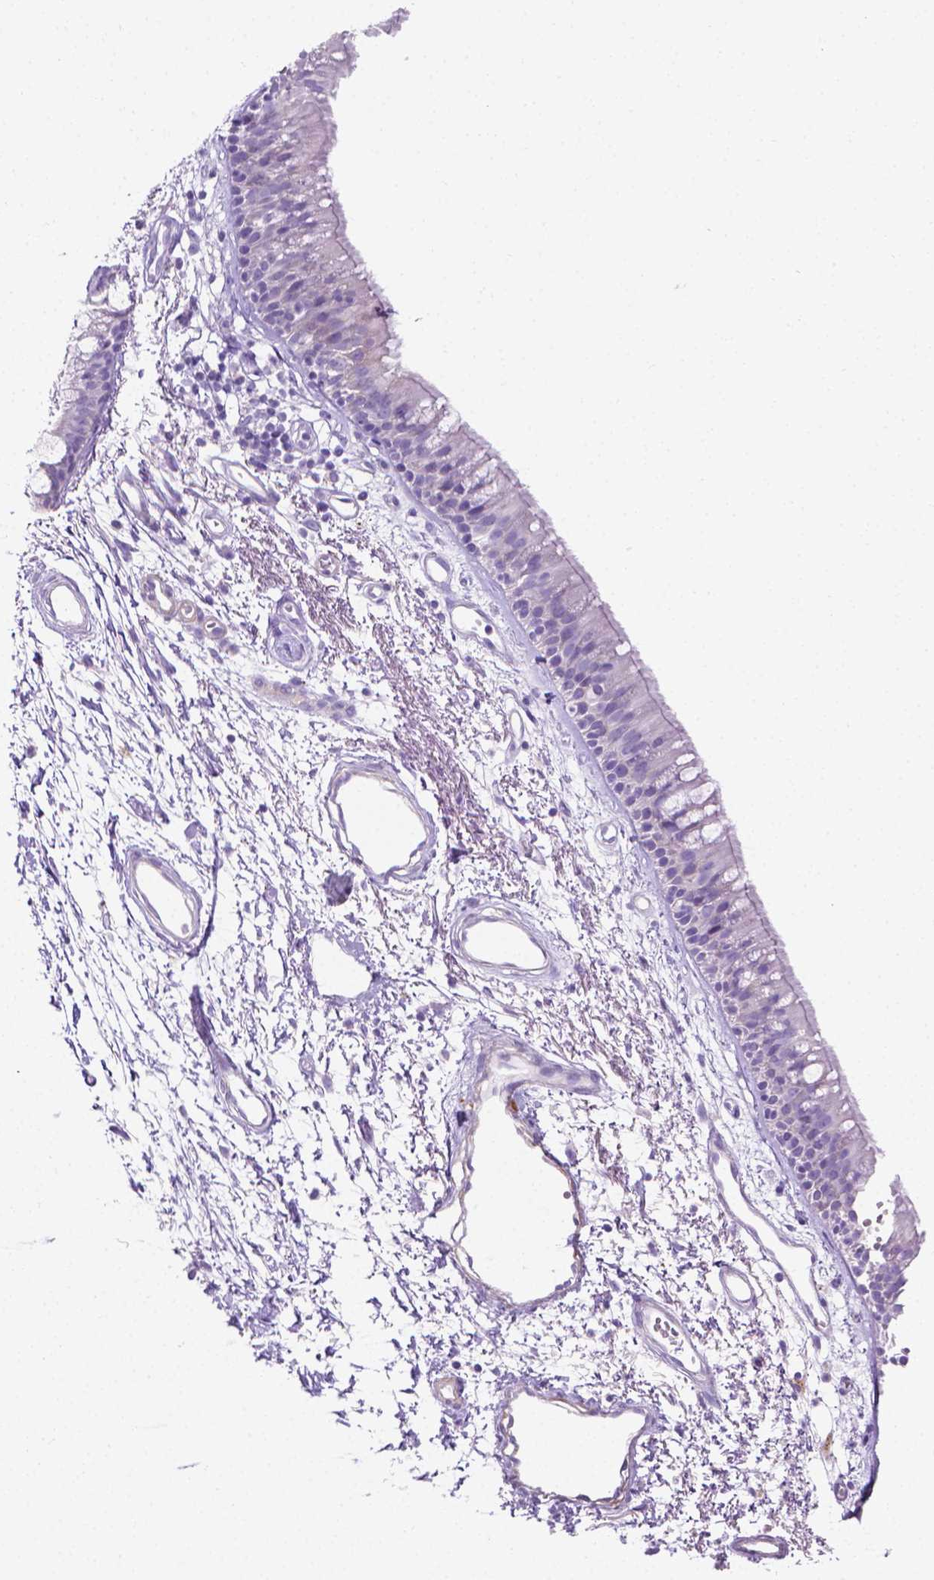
{"staining": {"intensity": "negative", "quantity": "none", "location": "none"}, "tissue": "bronchus", "cell_type": "Respiratory epithelial cells", "image_type": "normal", "snomed": [{"axis": "morphology", "description": "Normal tissue, NOS"}, {"axis": "morphology", "description": "Squamous cell carcinoma, NOS"}, {"axis": "topography", "description": "Cartilage tissue"}, {"axis": "topography", "description": "Bronchus"}, {"axis": "topography", "description": "Lung"}], "caption": "This is an IHC image of unremarkable human bronchus. There is no staining in respiratory epithelial cells.", "gene": "FASN", "patient": {"sex": "male", "age": 66}}